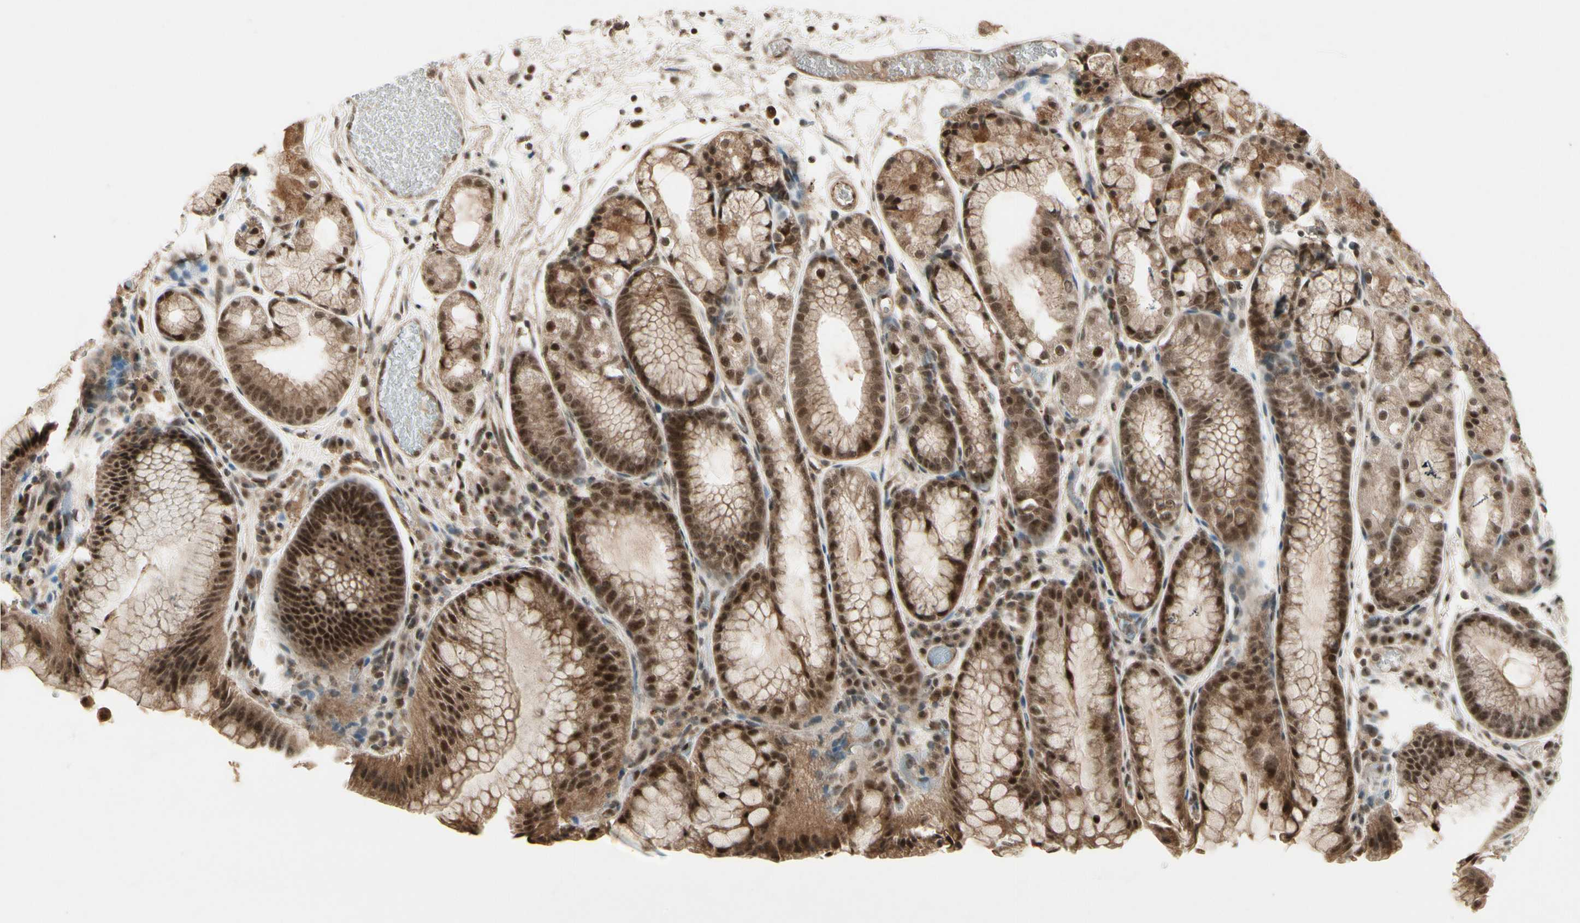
{"staining": {"intensity": "moderate", "quantity": ">75%", "location": "cytoplasmic/membranous,nuclear"}, "tissue": "stomach", "cell_type": "Glandular cells", "image_type": "normal", "snomed": [{"axis": "morphology", "description": "Normal tissue, NOS"}, {"axis": "topography", "description": "Stomach, upper"}], "caption": "Immunohistochemistry (DAB) staining of benign stomach shows moderate cytoplasmic/membranous,nuclear protein staining in approximately >75% of glandular cells.", "gene": "CDK11A", "patient": {"sex": "male", "age": 72}}